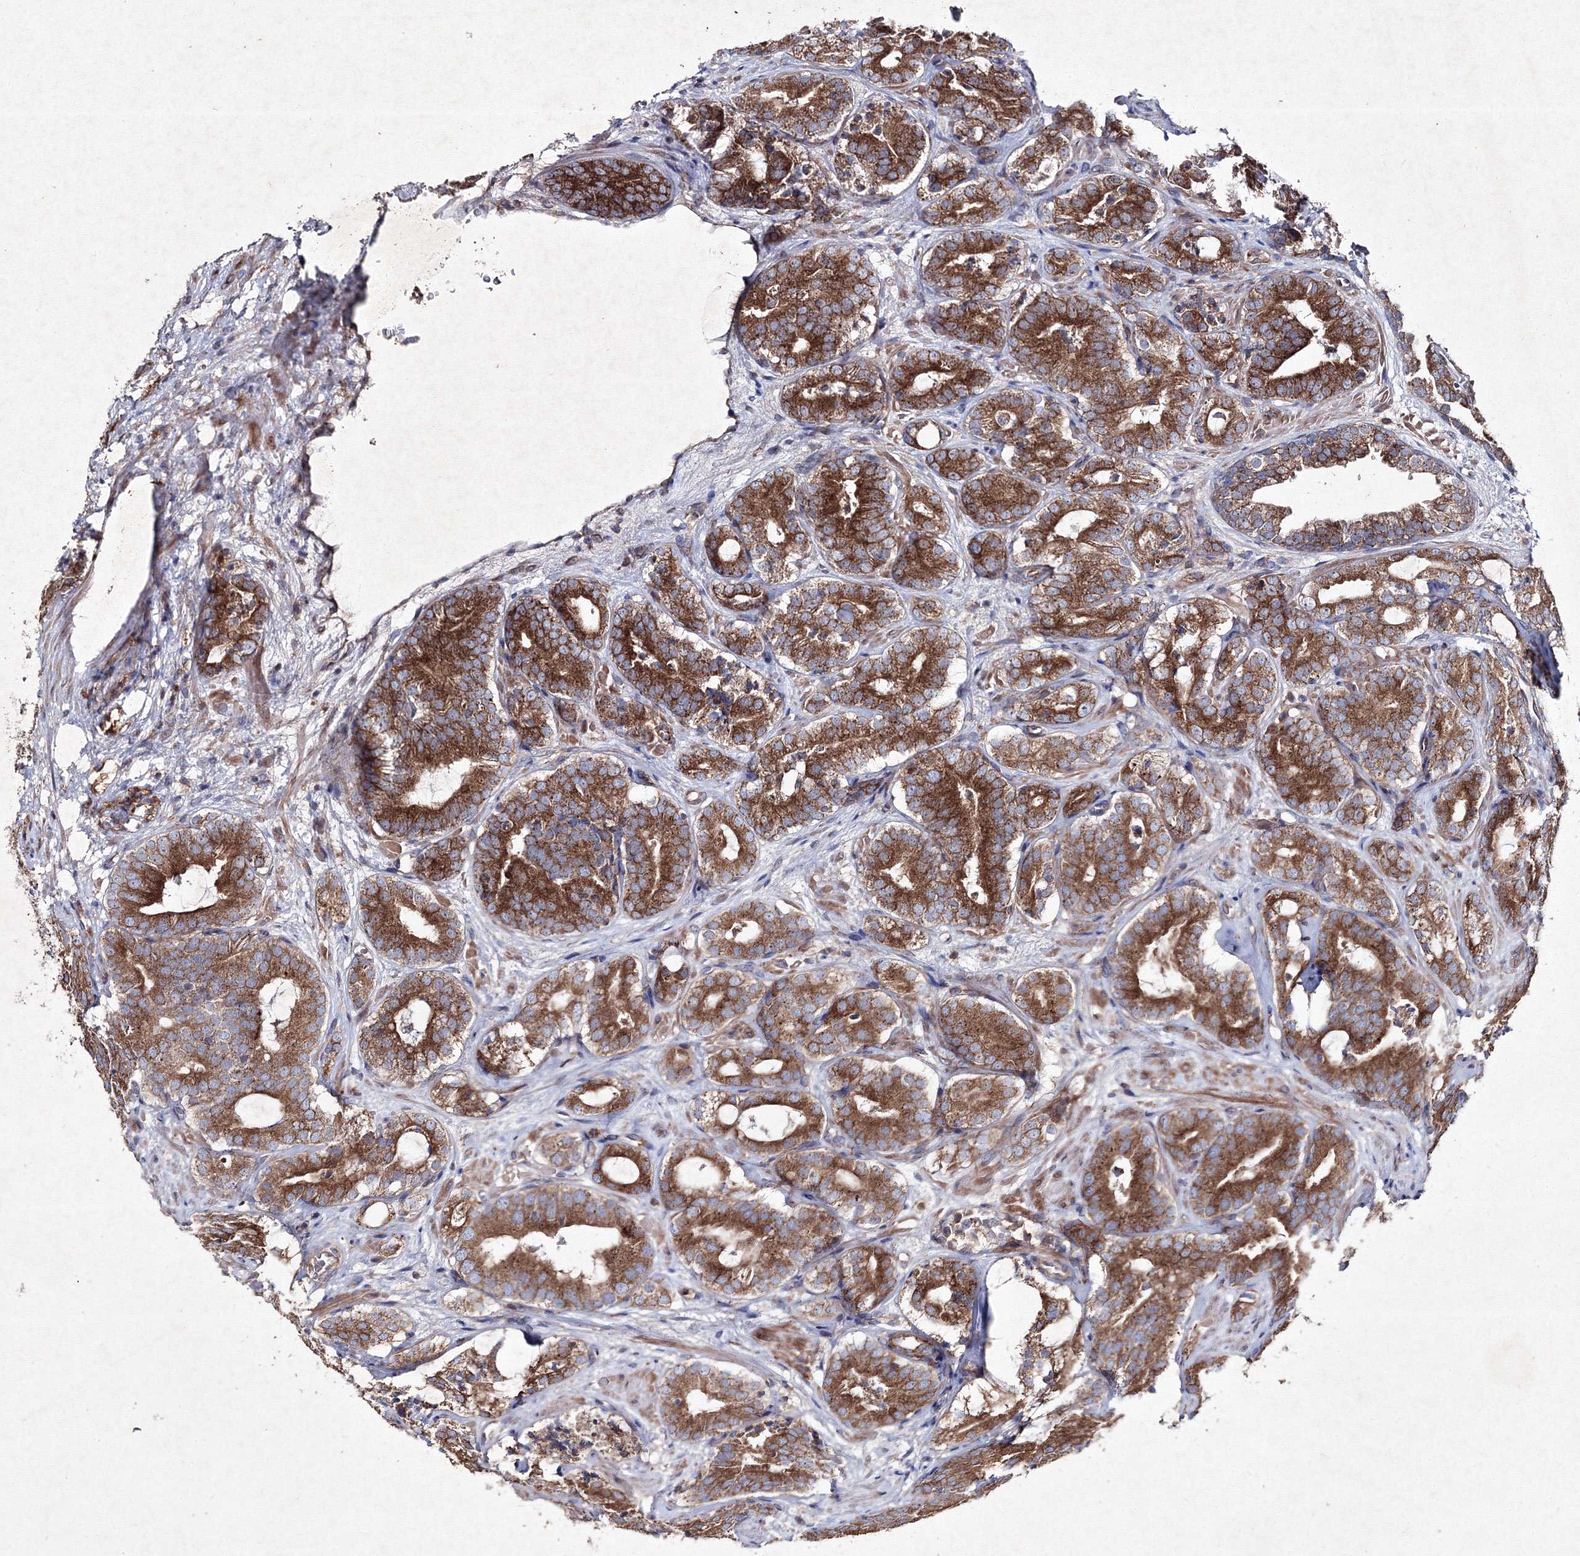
{"staining": {"intensity": "strong", "quantity": ">75%", "location": "cytoplasmic/membranous"}, "tissue": "prostate cancer", "cell_type": "Tumor cells", "image_type": "cancer", "snomed": [{"axis": "morphology", "description": "Adenocarcinoma, High grade"}, {"axis": "topography", "description": "Prostate"}], "caption": "Prostate cancer (adenocarcinoma (high-grade)) stained with DAB immunohistochemistry exhibits high levels of strong cytoplasmic/membranous positivity in approximately >75% of tumor cells. (IHC, brightfield microscopy, high magnification).", "gene": "GFM1", "patient": {"sex": "male", "age": 57}}